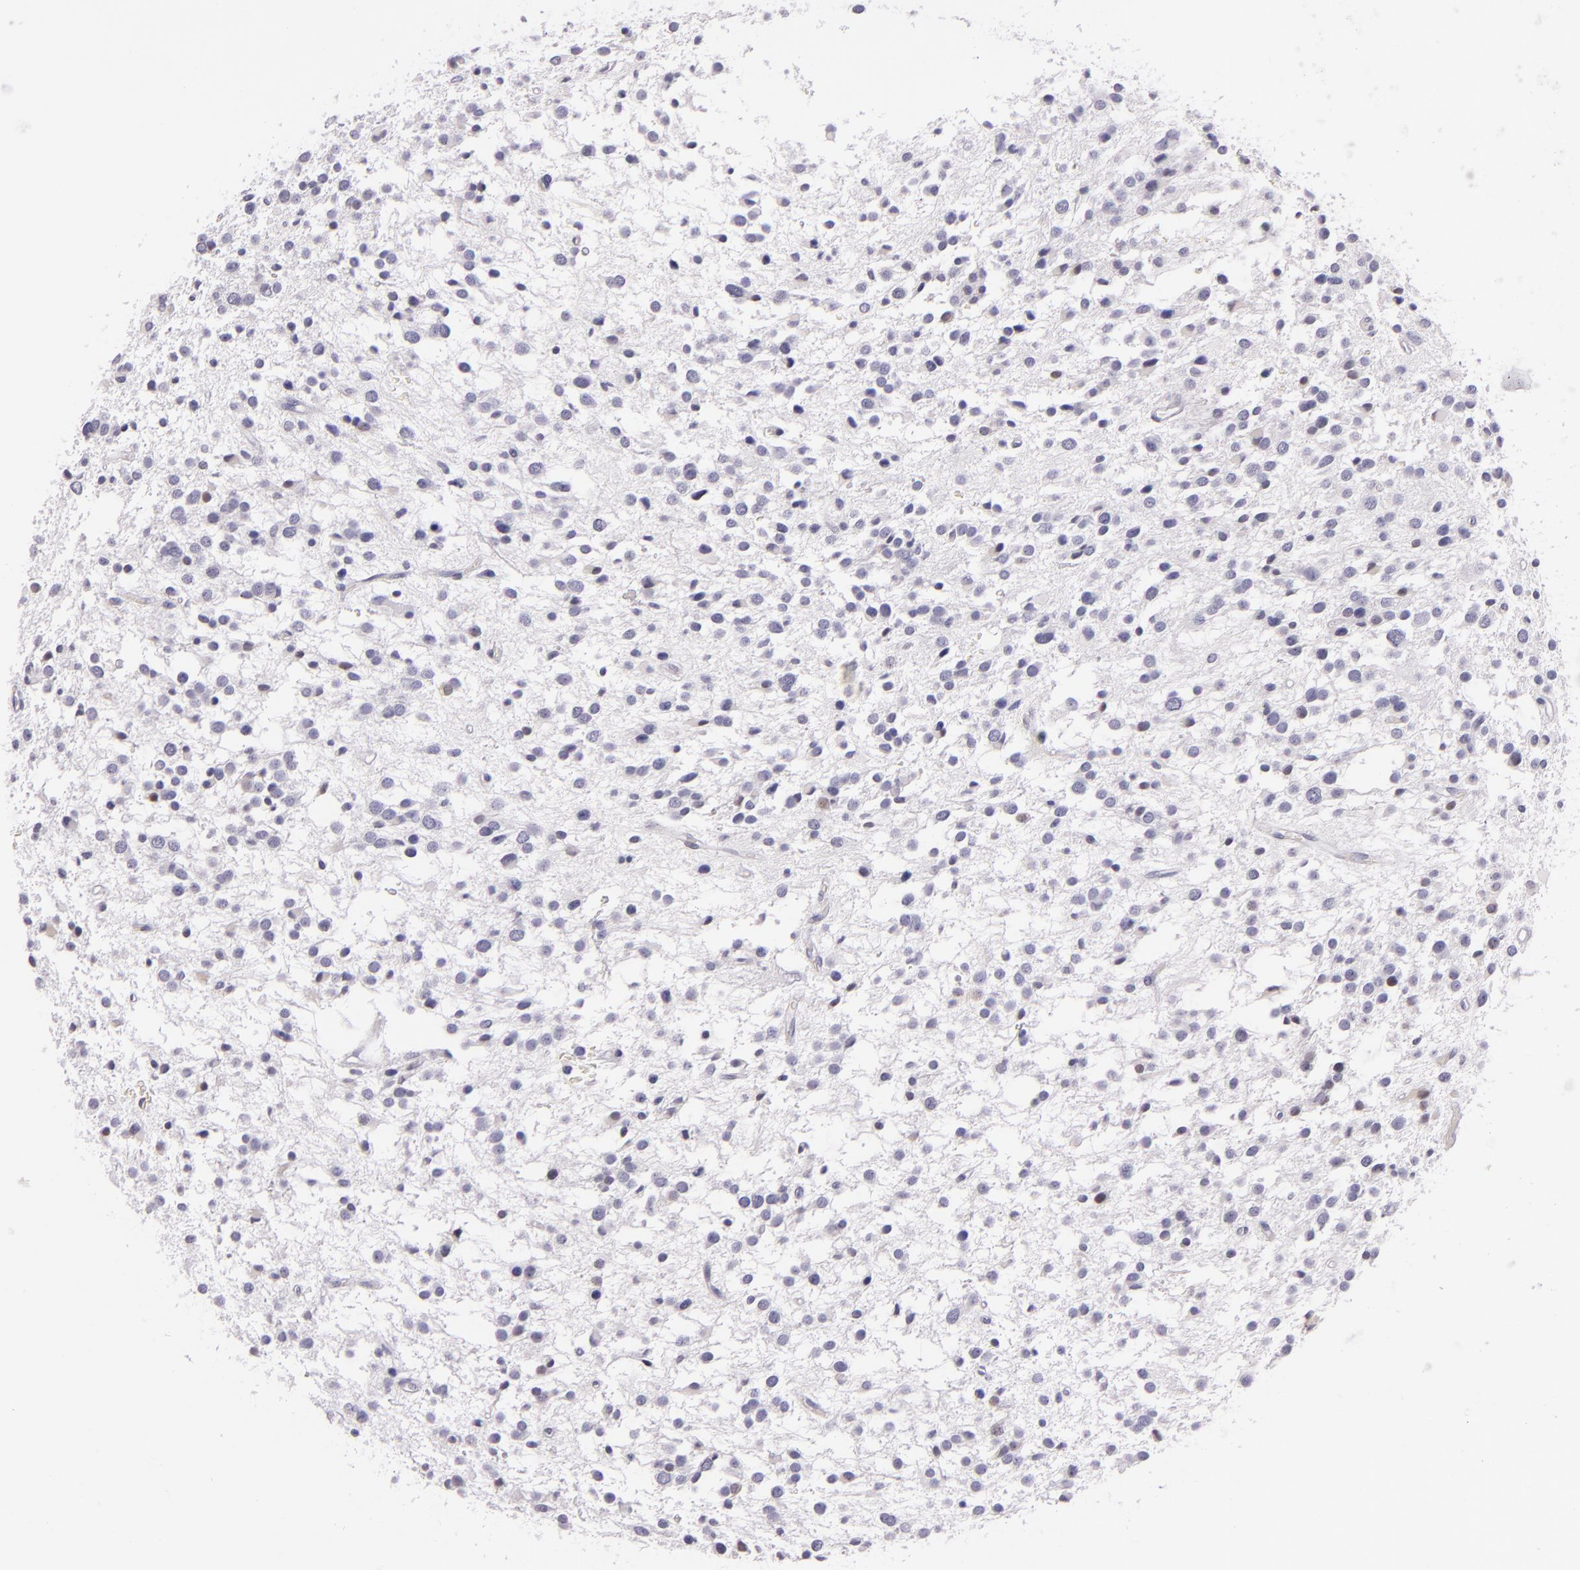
{"staining": {"intensity": "negative", "quantity": "none", "location": "none"}, "tissue": "glioma", "cell_type": "Tumor cells", "image_type": "cancer", "snomed": [{"axis": "morphology", "description": "Glioma, malignant, Low grade"}, {"axis": "topography", "description": "Brain"}], "caption": "High magnification brightfield microscopy of malignant glioma (low-grade) stained with DAB (3,3'-diaminobenzidine) (brown) and counterstained with hematoxylin (blue): tumor cells show no significant expression. (Immunohistochemistry, brightfield microscopy, high magnification).", "gene": "HSP90AA1", "patient": {"sex": "female", "age": 36}}